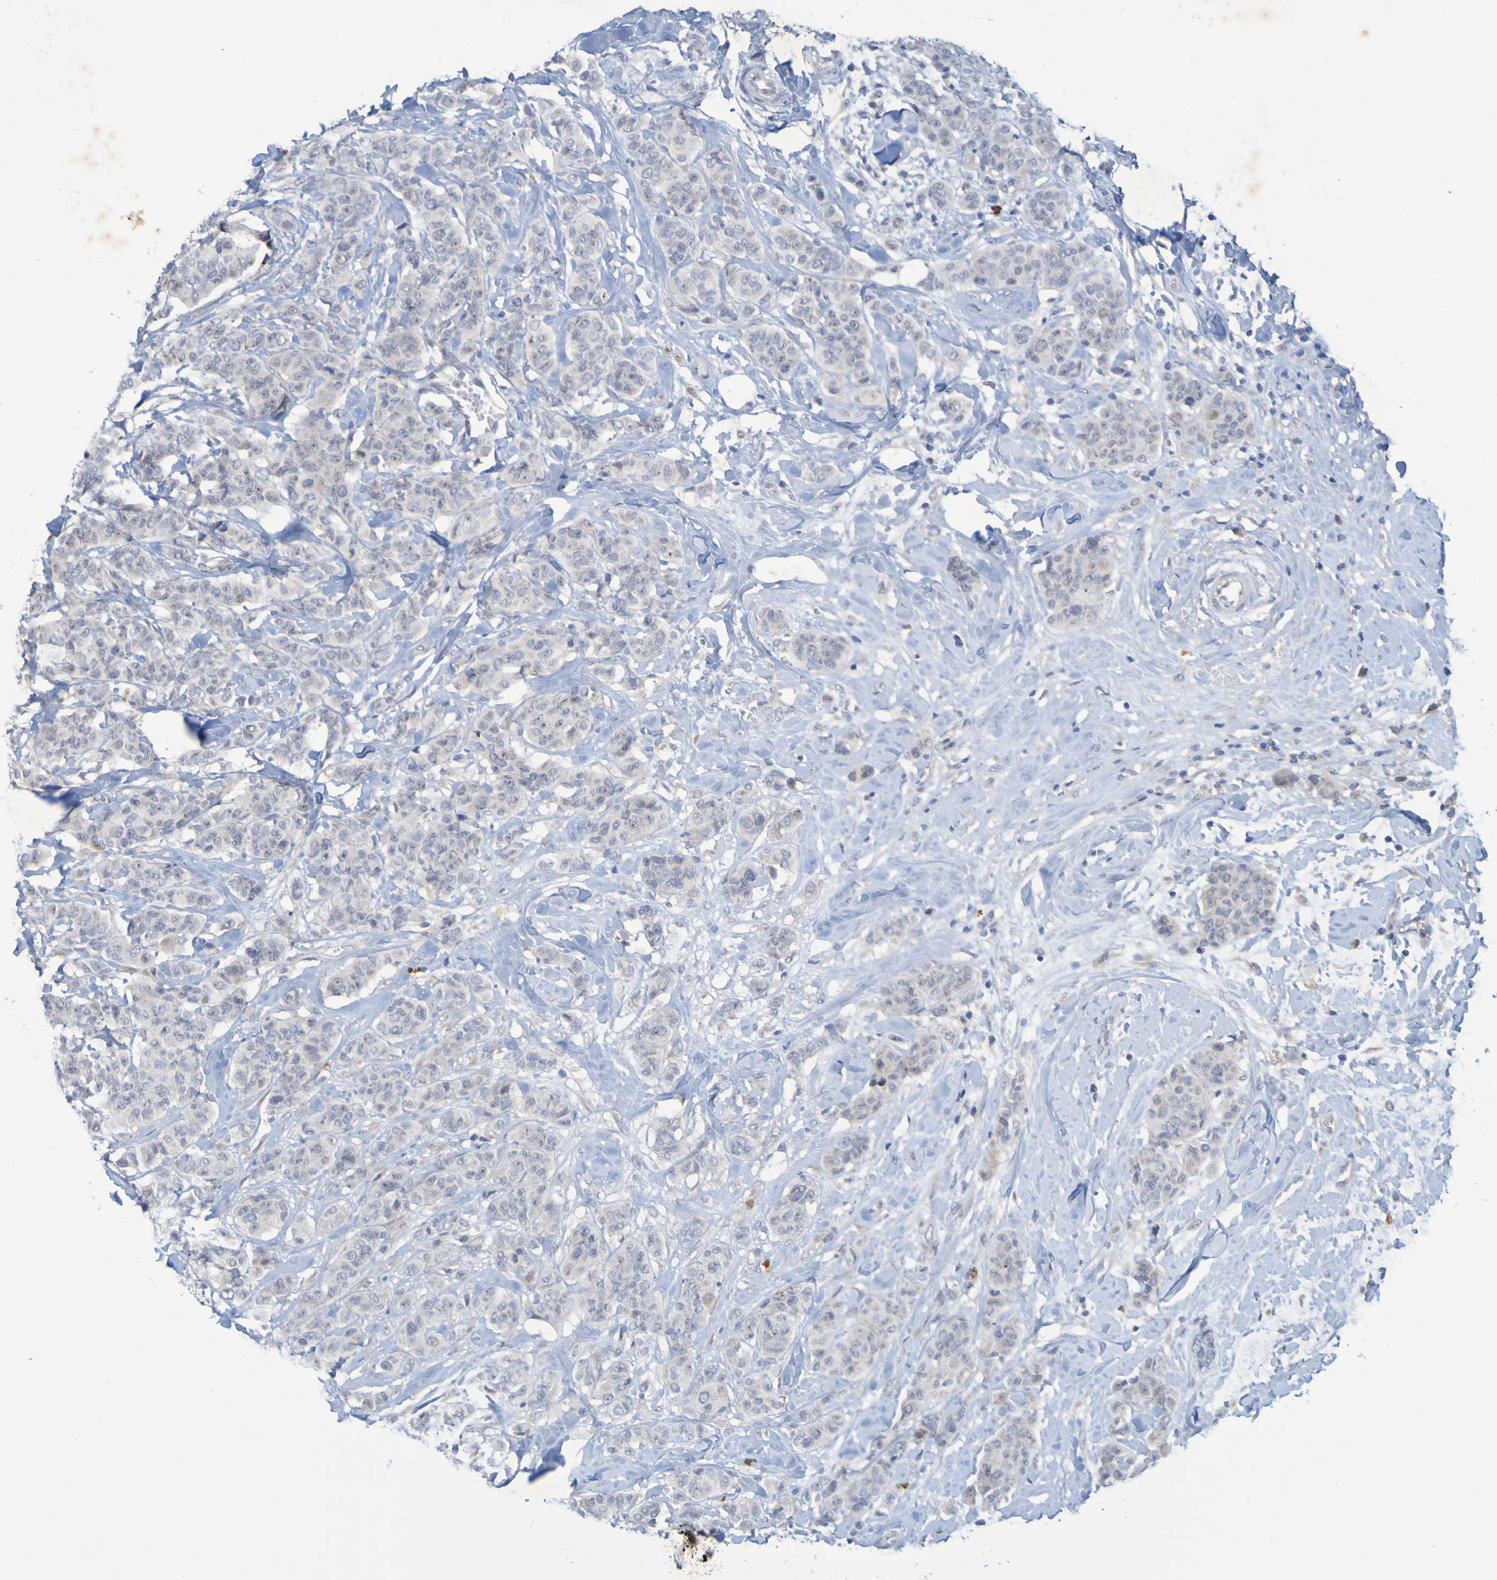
{"staining": {"intensity": "weak", "quantity": "<25%", "location": "cytoplasmic/membranous"}, "tissue": "breast cancer", "cell_type": "Tumor cells", "image_type": "cancer", "snomed": [{"axis": "morphology", "description": "Normal tissue, NOS"}, {"axis": "morphology", "description": "Duct carcinoma"}, {"axis": "topography", "description": "Breast"}], "caption": "The IHC histopathology image has no significant expression in tumor cells of breast invasive ductal carcinoma tissue.", "gene": "LILRB5", "patient": {"sex": "female", "age": 40}}